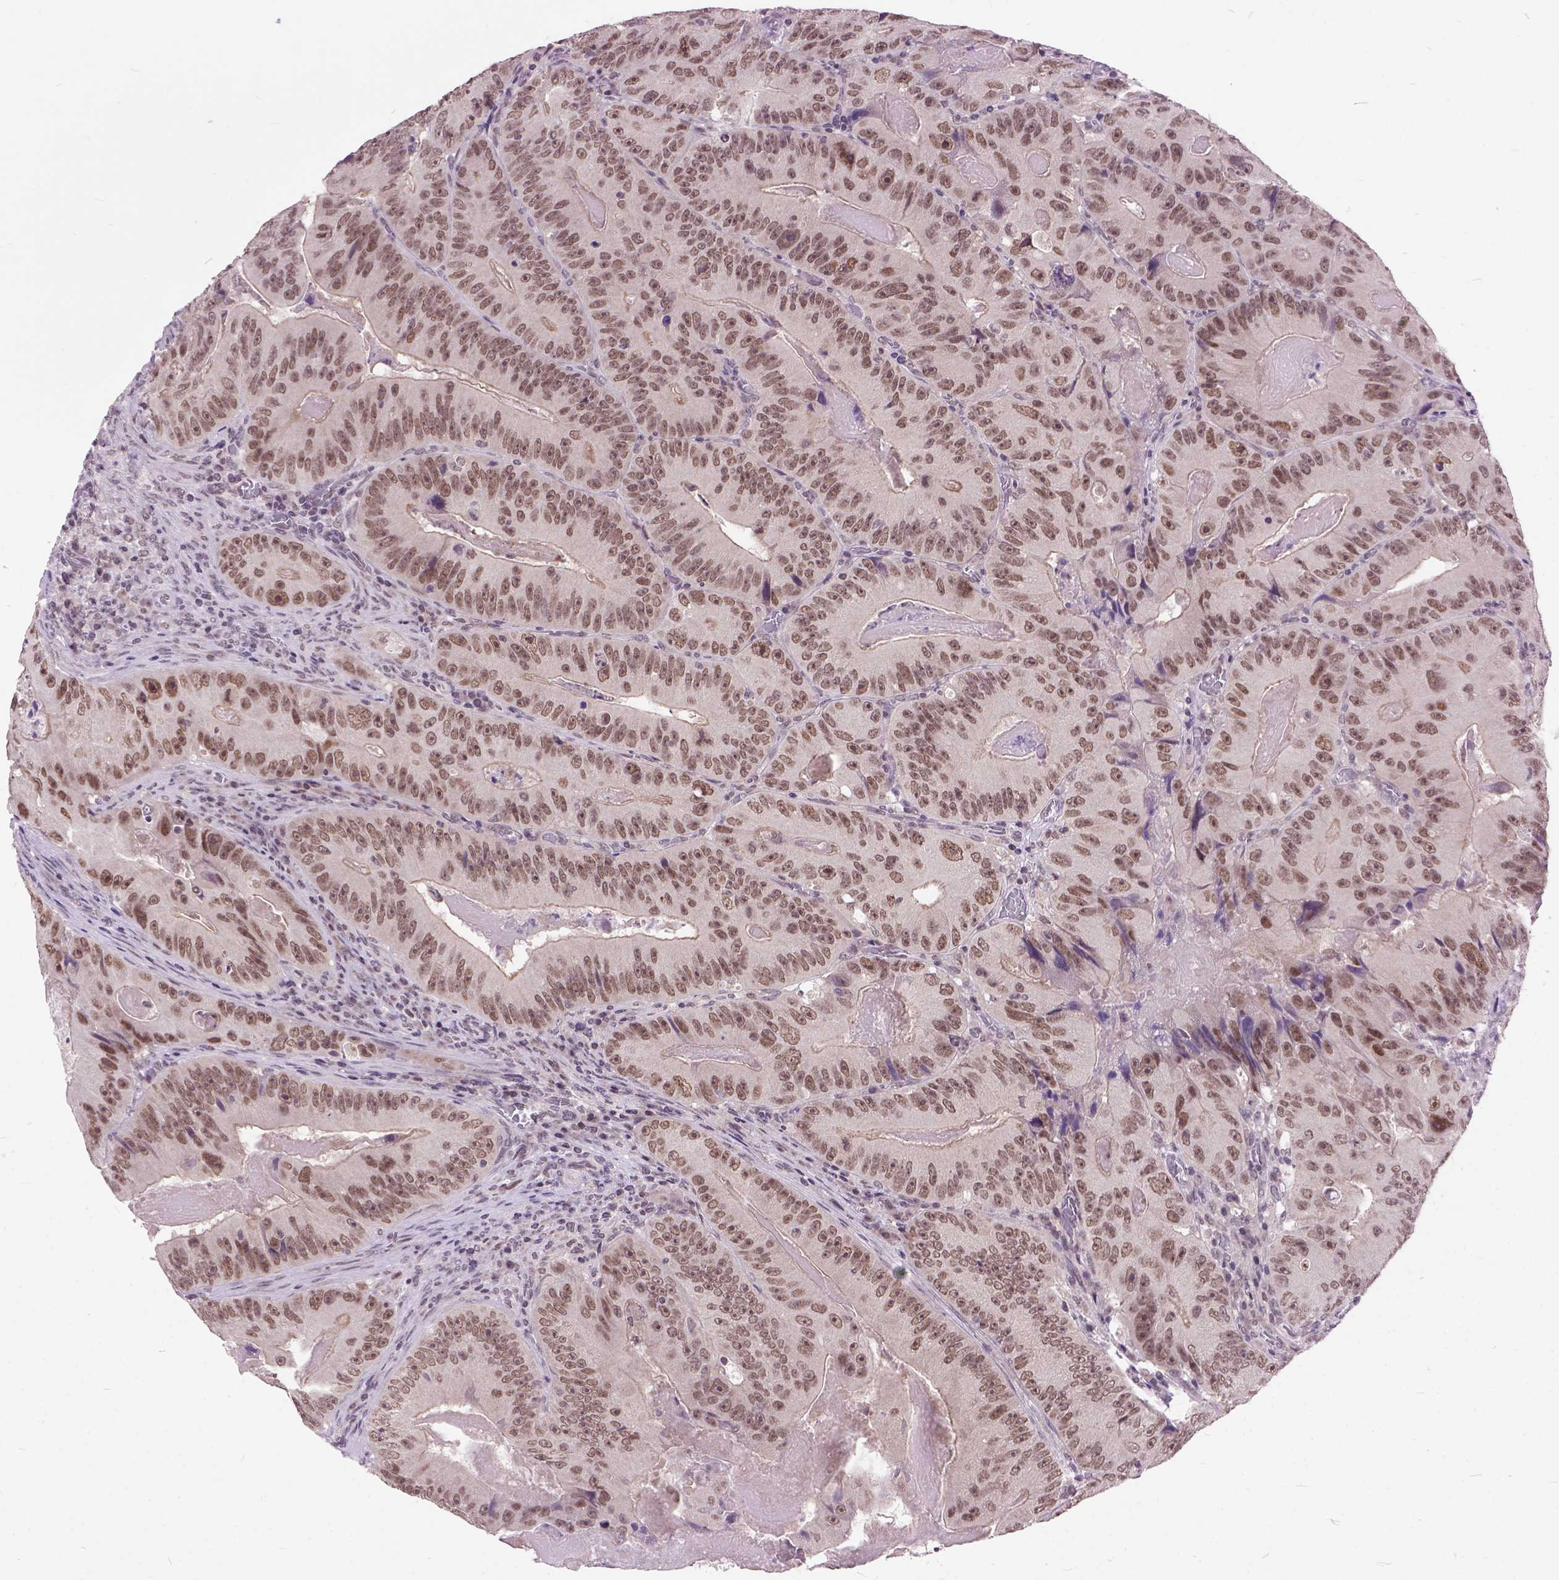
{"staining": {"intensity": "moderate", "quantity": ">75%", "location": "nuclear"}, "tissue": "colorectal cancer", "cell_type": "Tumor cells", "image_type": "cancer", "snomed": [{"axis": "morphology", "description": "Adenocarcinoma, NOS"}, {"axis": "topography", "description": "Colon"}], "caption": "Human colorectal adenocarcinoma stained for a protein (brown) demonstrates moderate nuclear positive positivity in about >75% of tumor cells.", "gene": "ORC5", "patient": {"sex": "female", "age": 86}}